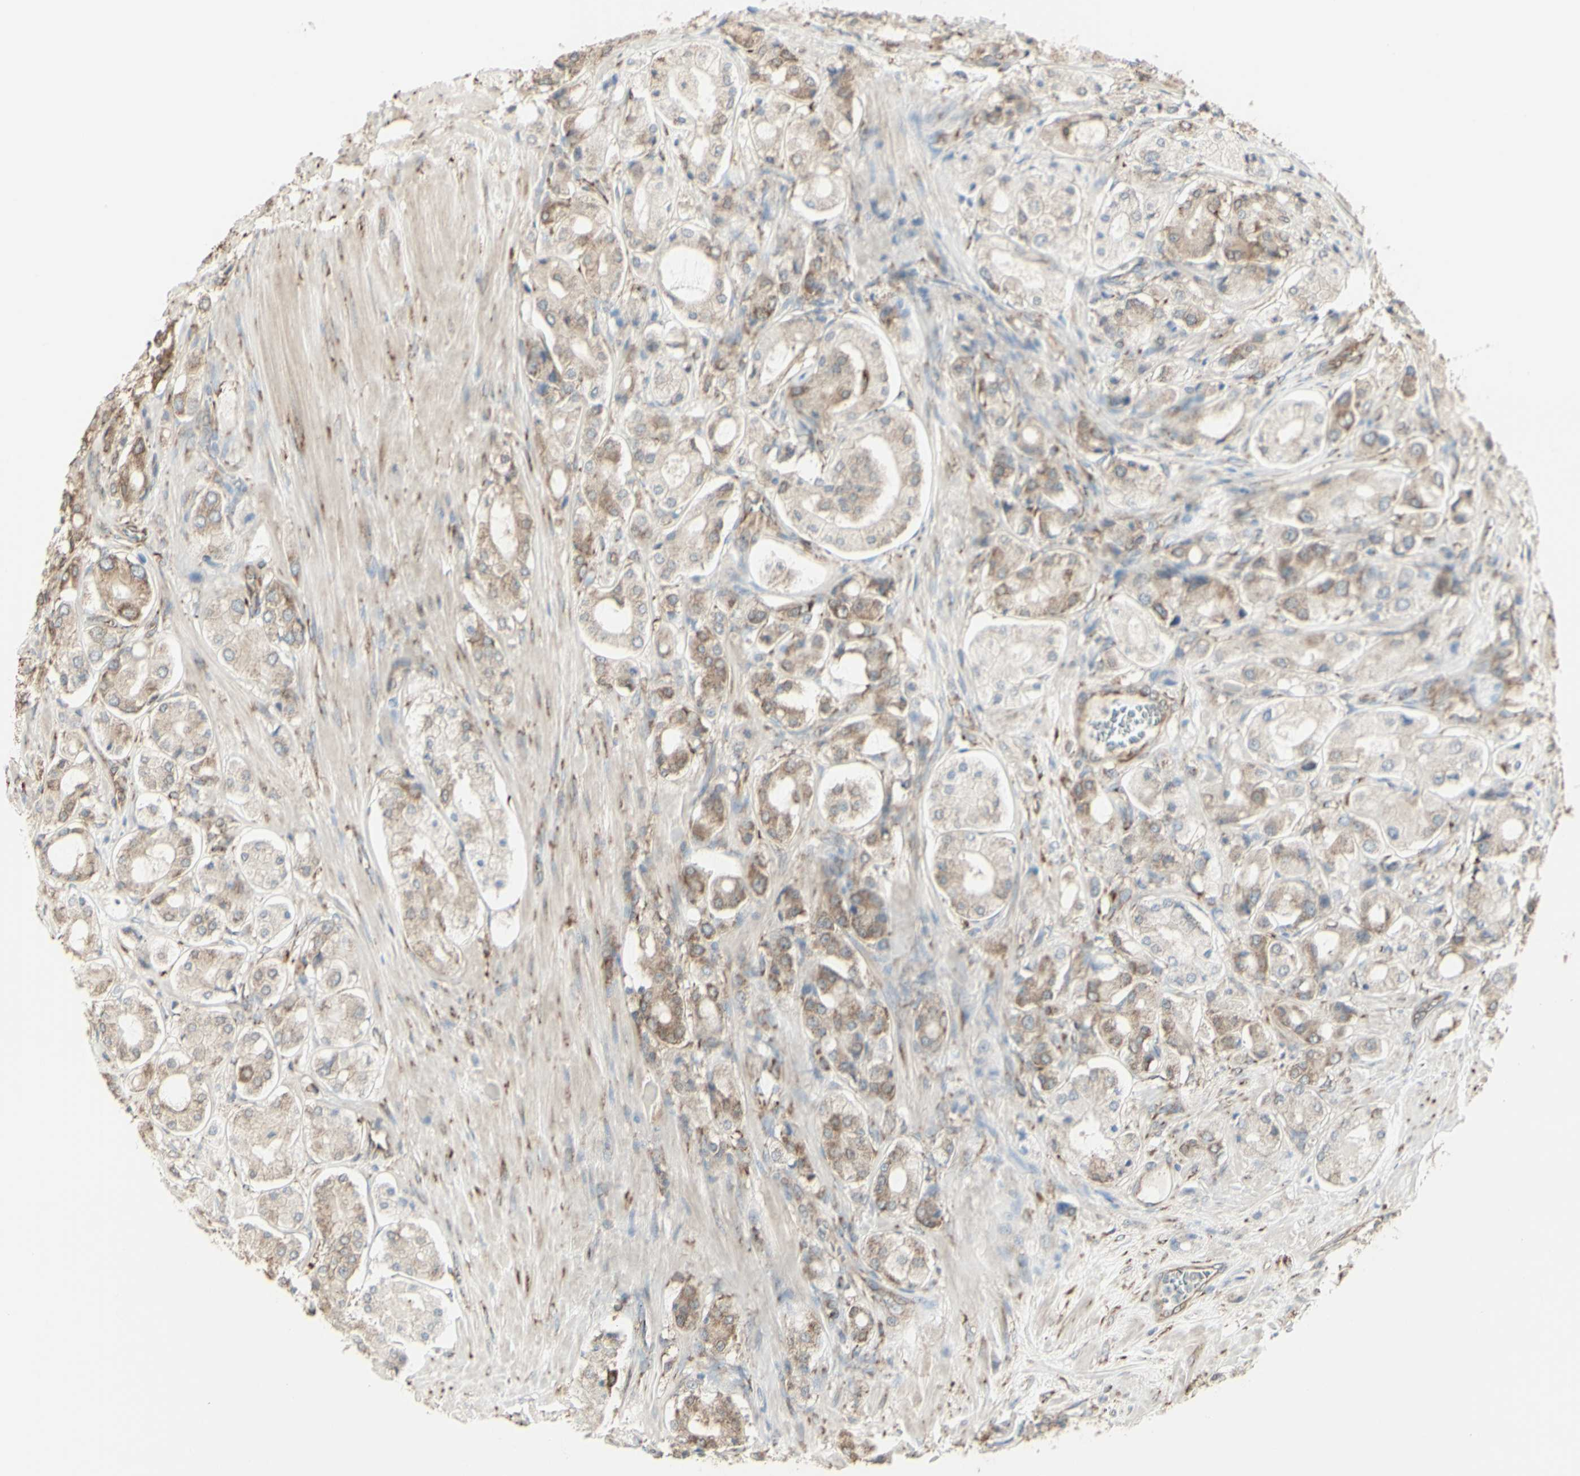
{"staining": {"intensity": "moderate", "quantity": "25%-75%", "location": "cytoplasmic/membranous"}, "tissue": "prostate cancer", "cell_type": "Tumor cells", "image_type": "cancer", "snomed": [{"axis": "morphology", "description": "Adenocarcinoma, High grade"}, {"axis": "topography", "description": "Prostate"}], "caption": "Prostate cancer (adenocarcinoma (high-grade)) stained with a brown dye exhibits moderate cytoplasmic/membranous positive expression in about 25%-75% of tumor cells.", "gene": "EEF1B2", "patient": {"sex": "male", "age": 65}}